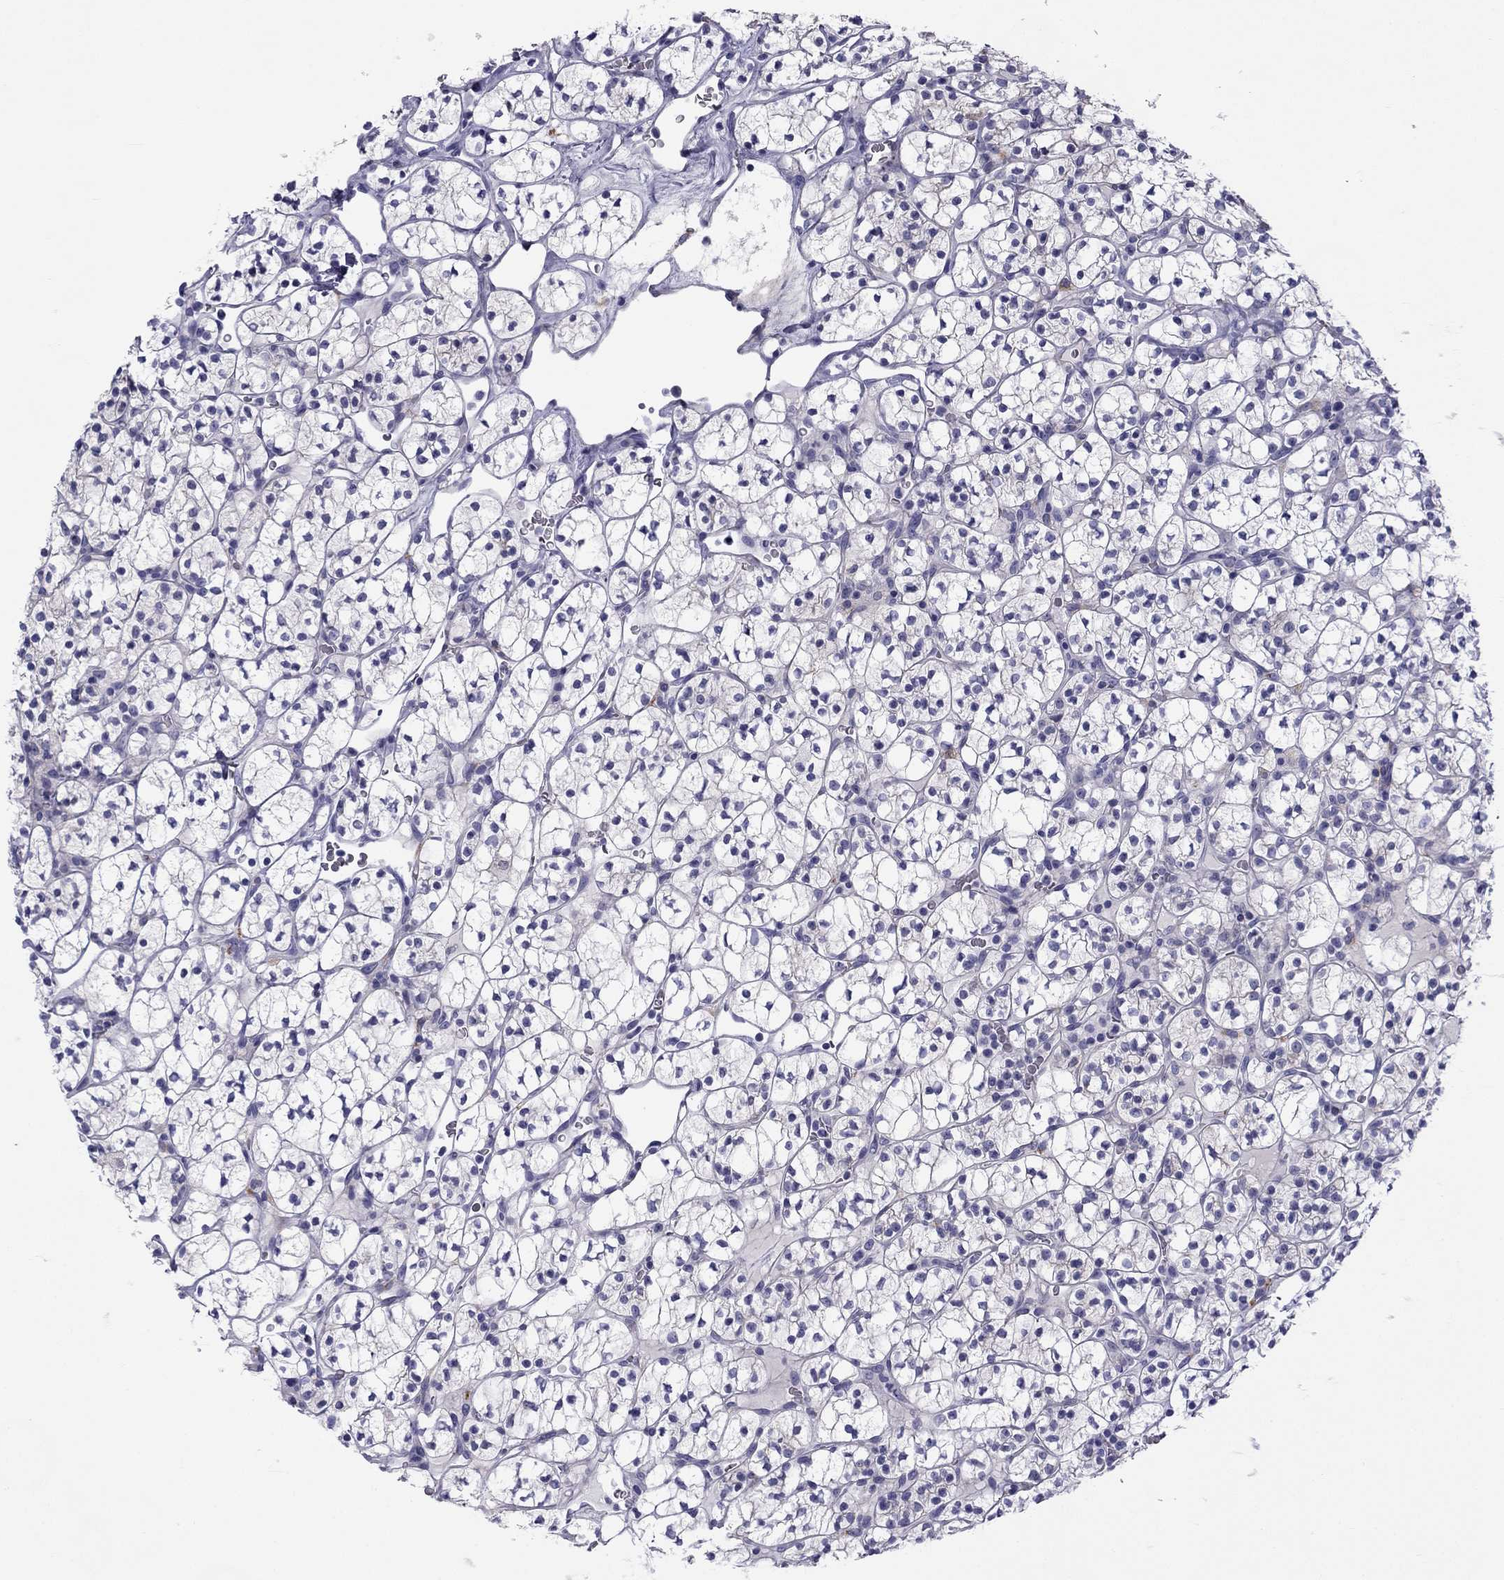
{"staining": {"intensity": "negative", "quantity": "none", "location": "none"}, "tissue": "renal cancer", "cell_type": "Tumor cells", "image_type": "cancer", "snomed": [{"axis": "morphology", "description": "Adenocarcinoma, NOS"}, {"axis": "topography", "description": "Kidney"}], "caption": "This is a histopathology image of immunohistochemistry staining of renal cancer, which shows no positivity in tumor cells.", "gene": "CLPSL2", "patient": {"sex": "female", "age": 89}}